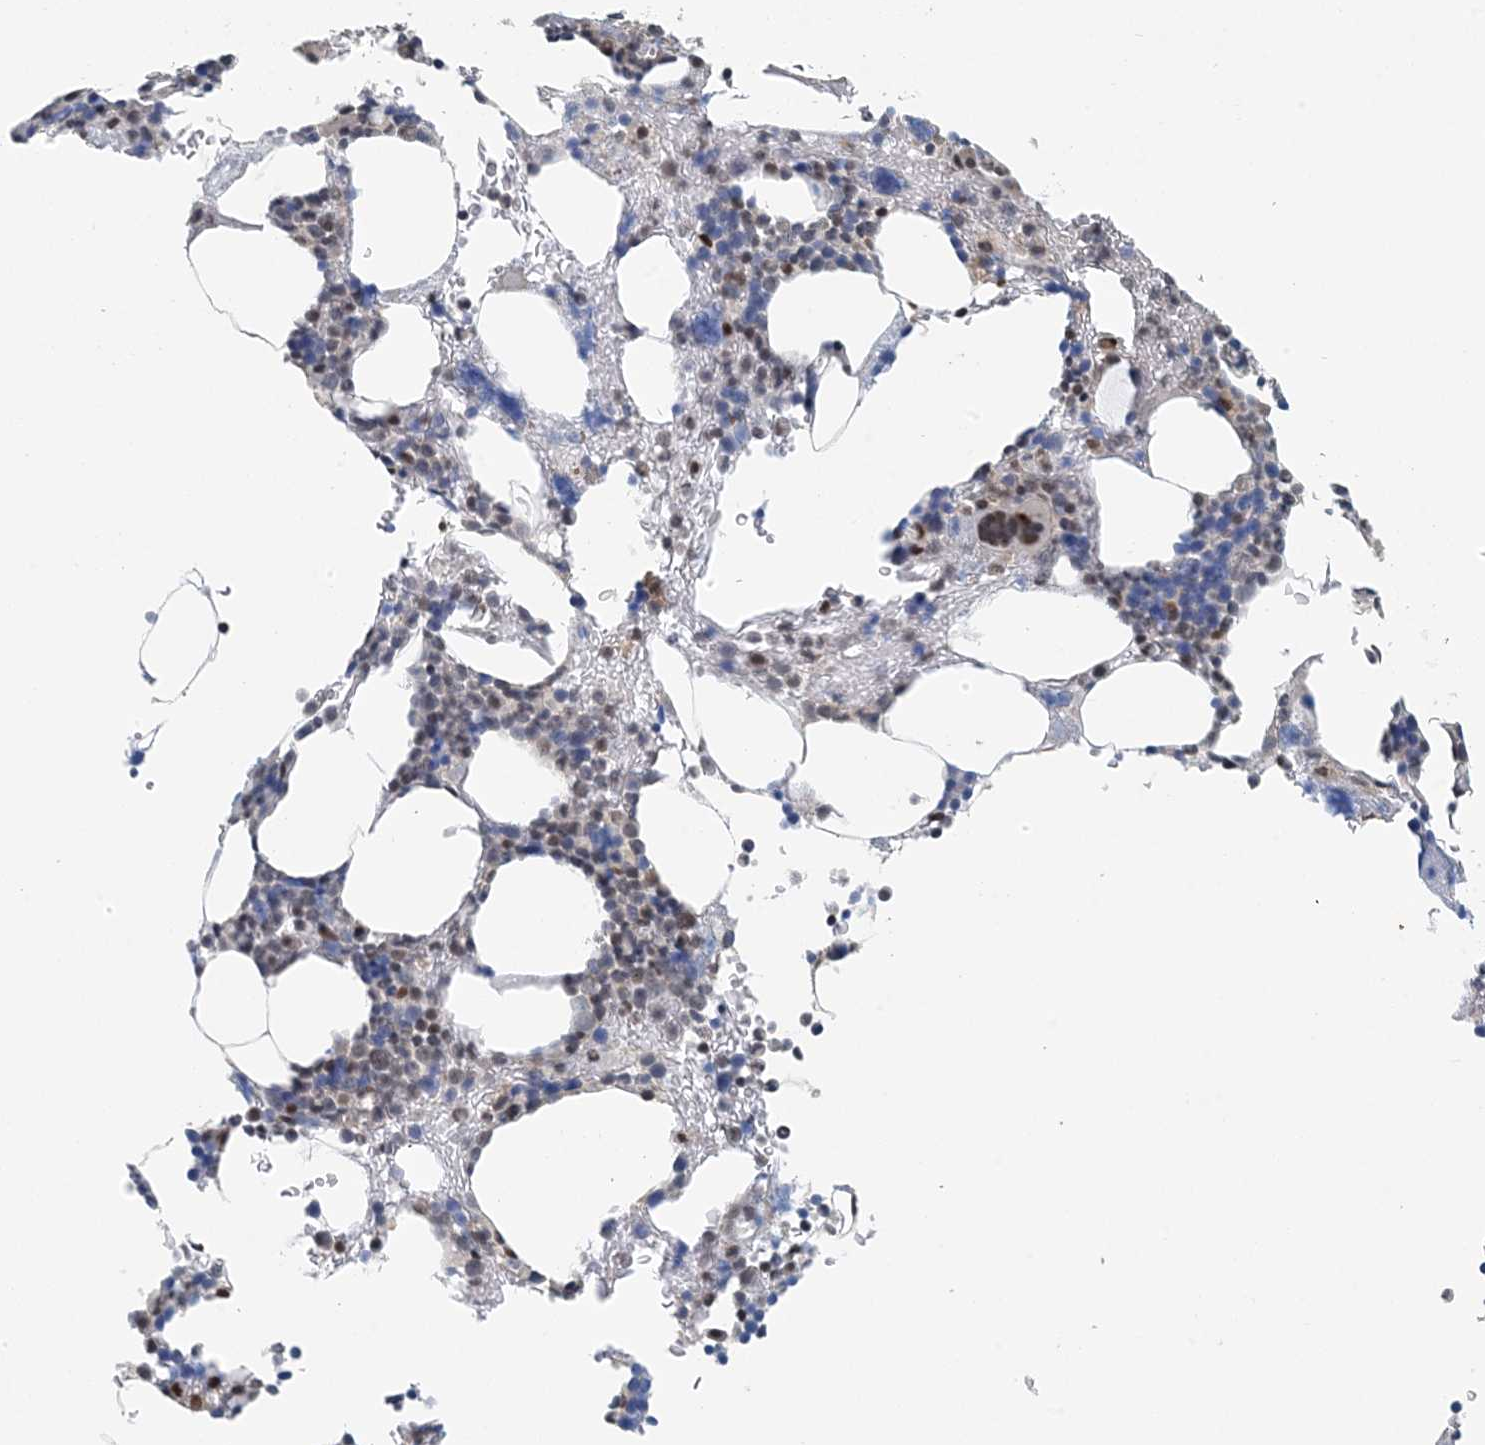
{"staining": {"intensity": "moderate", "quantity": "<25%", "location": "nuclear"}, "tissue": "bone marrow", "cell_type": "Hematopoietic cells", "image_type": "normal", "snomed": [{"axis": "morphology", "description": "Normal tissue, NOS"}, {"axis": "topography", "description": "Bone marrow"}], "caption": "The photomicrograph displays immunohistochemical staining of normal bone marrow. There is moderate nuclear expression is present in about <25% of hematopoietic cells.", "gene": "HIKESHI", "patient": {"sex": "male"}}